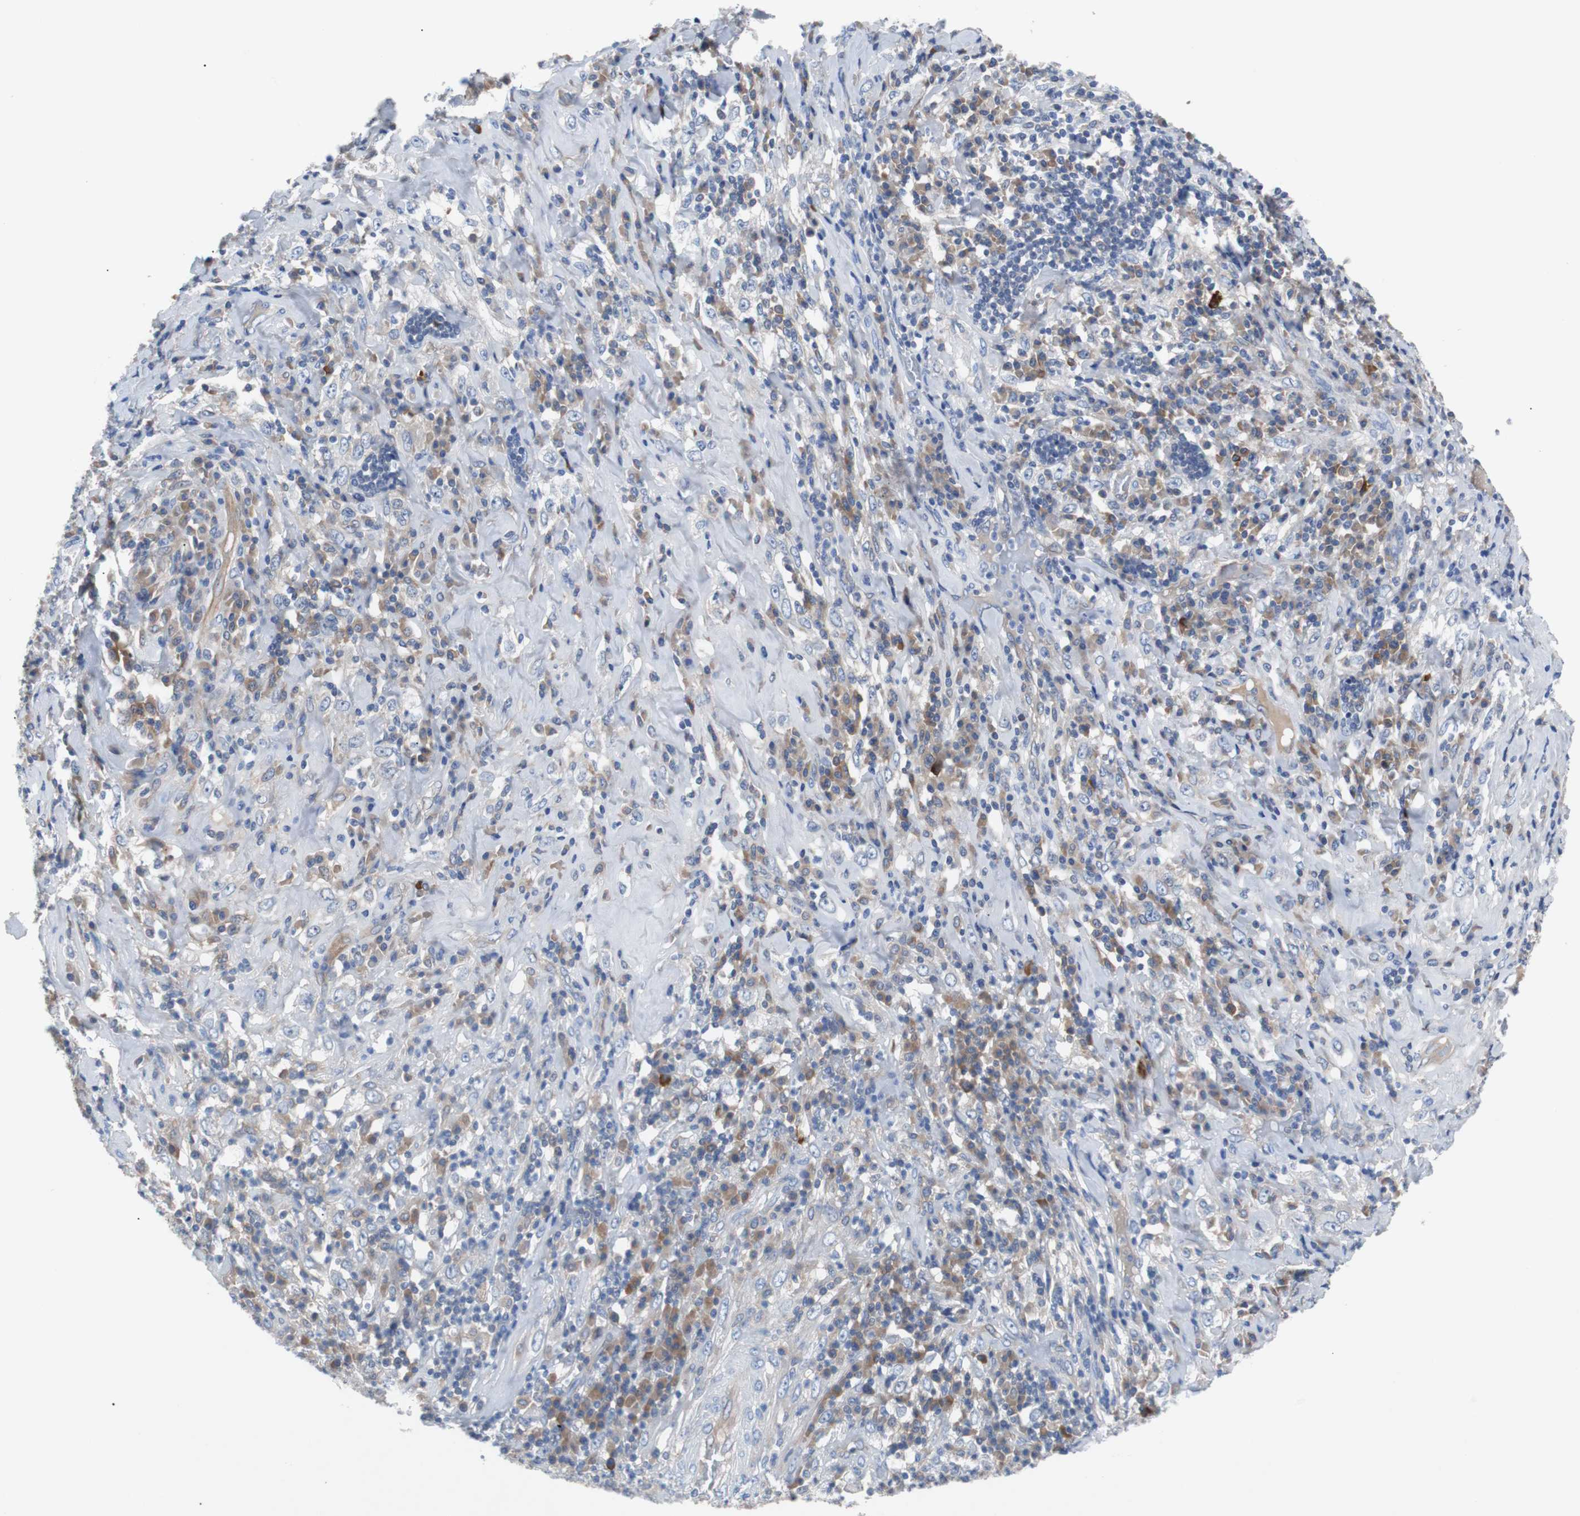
{"staining": {"intensity": "weak", "quantity": "25%-75%", "location": "cytoplasmic/membranous"}, "tissue": "testis cancer", "cell_type": "Tumor cells", "image_type": "cancer", "snomed": [{"axis": "morphology", "description": "Necrosis, NOS"}, {"axis": "morphology", "description": "Carcinoma, Embryonal, NOS"}, {"axis": "topography", "description": "Testis"}], "caption": "This micrograph reveals immunohistochemistry staining of testis embryonal carcinoma, with low weak cytoplasmic/membranous expression in about 25%-75% of tumor cells.", "gene": "EEF2K", "patient": {"sex": "male", "age": 19}}